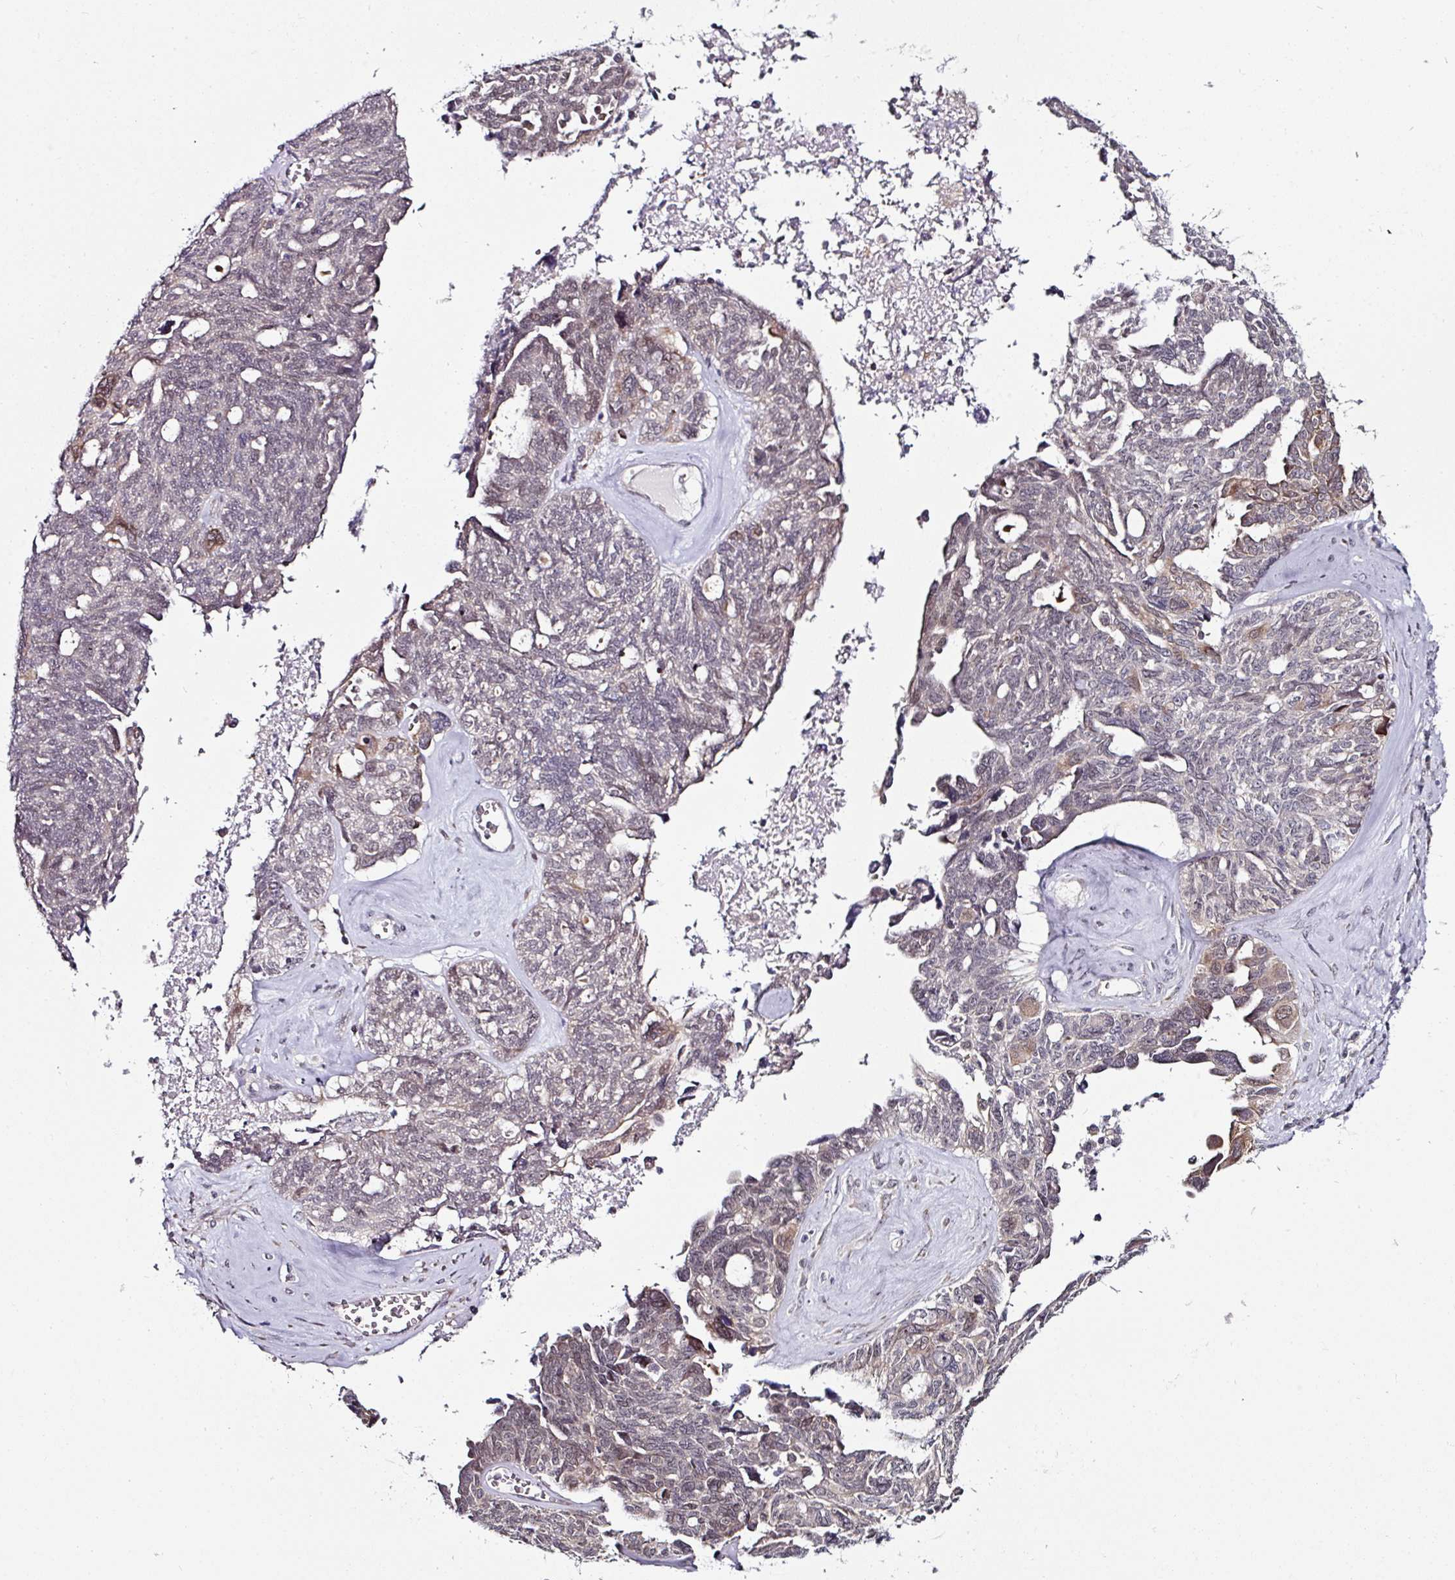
{"staining": {"intensity": "weak", "quantity": "<25%", "location": "cytoplasmic/membranous"}, "tissue": "ovarian cancer", "cell_type": "Tumor cells", "image_type": "cancer", "snomed": [{"axis": "morphology", "description": "Cystadenocarcinoma, serous, NOS"}, {"axis": "topography", "description": "Ovary"}], "caption": "Immunohistochemistry histopathology image of neoplastic tissue: ovarian cancer (serous cystadenocarcinoma) stained with DAB shows no significant protein staining in tumor cells. The staining was performed using DAB to visualize the protein expression in brown, while the nuclei were stained in blue with hematoxylin (Magnification: 20x).", "gene": "APOLD1", "patient": {"sex": "female", "age": 79}}